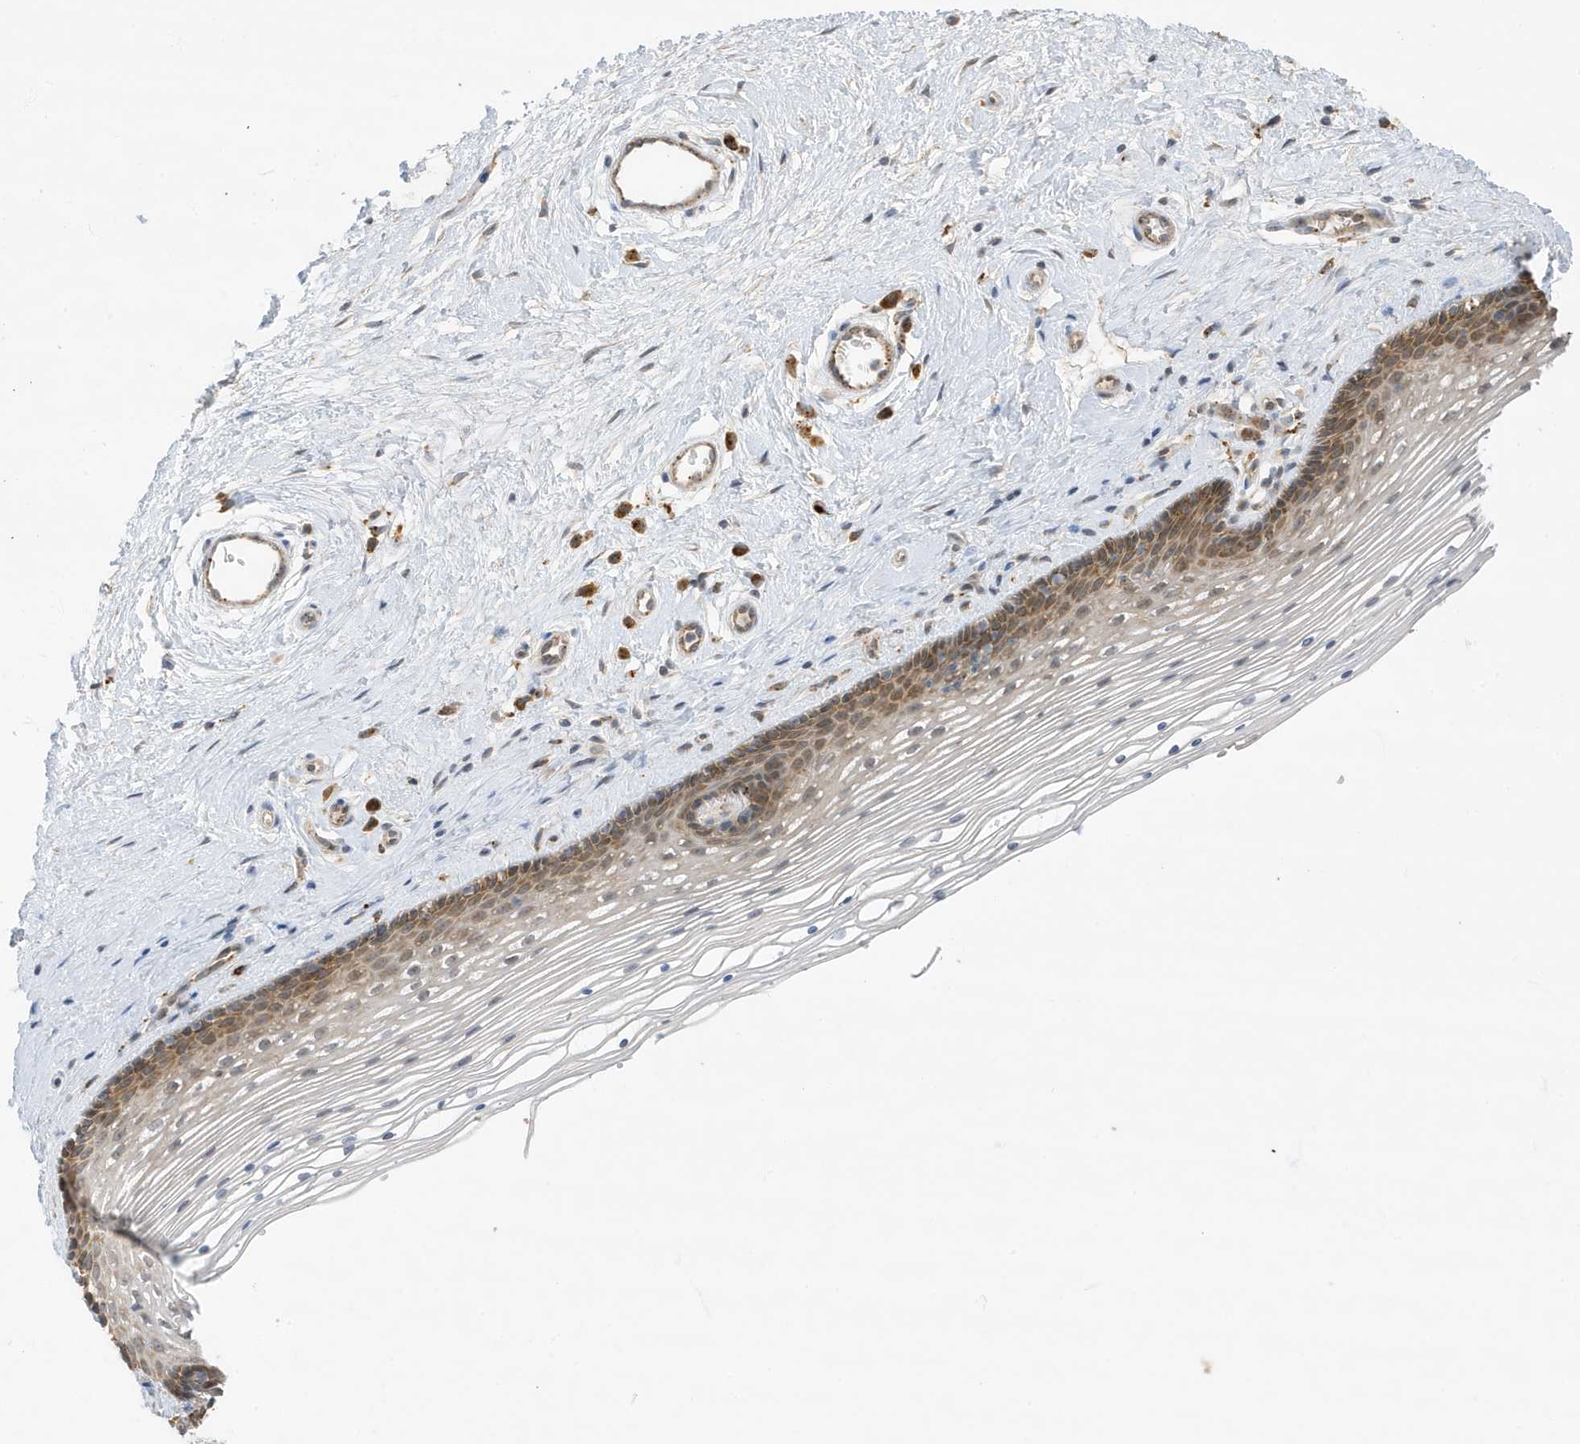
{"staining": {"intensity": "moderate", "quantity": ">75%", "location": "cytoplasmic/membranous"}, "tissue": "vagina", "cell_type": "Squamous epithelial cells", "image_type": "normal", "snomed": [{"axis": "morphology", "description": "Normal tissue, NOS"}, {"axis": "topography", "description": "Vagina"}], "caption": "Squamous epithelial cells demonstrate medium levels of moderate cytoplasmic/membranous staining in about >75% of cells in normal human vagina. The staining was performed using DAB (3,3'-diaminobenzidine) to visualize the protein expression in brown, while the nuclei were stained in blue with hematoxylin (Magnification: 20x).", "gene": "ZNF507", "patient": {"sex": "female", "age": 46}}